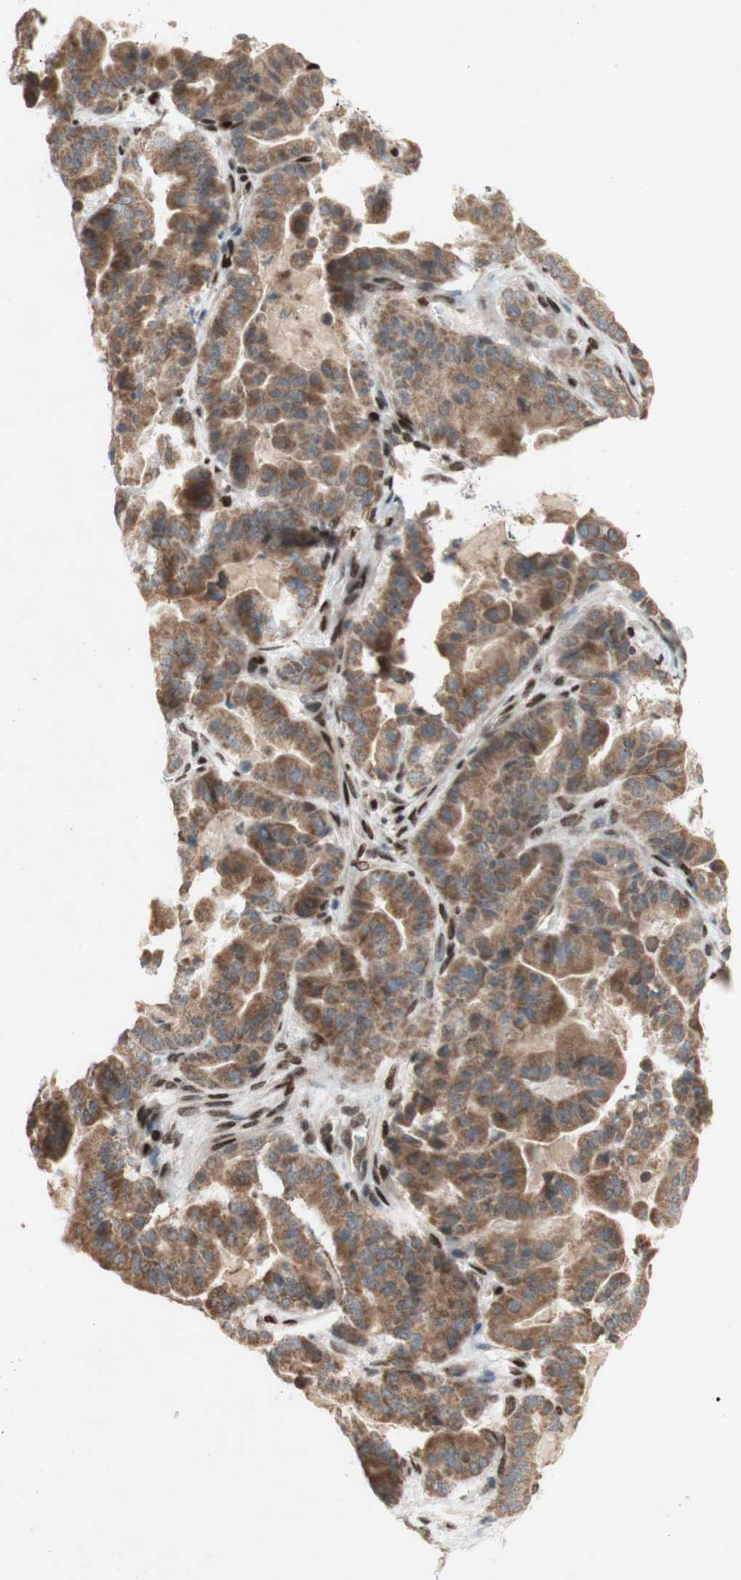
{"staining": {"intensity": "weak", "quantity": ">75%", "location": "cytoplasmic/membranous"}, "tissue": "pancreatic cancer", "cell_type": "Tumor cells", "image_type": "cancer", "snomed": [{"axis": "morphology", "description": "Adenocarcinoma, NOS"}, {"axis": "topography", "description": "Pancreas"}], "caption": "Human pancreatic cancer stained with a brown dye displays weak cytoplasmic/membranous positive staining in about >75% of tumor cells.", "gene": "DNMT3A", "patient": {"sex": "male", "age": 63}}